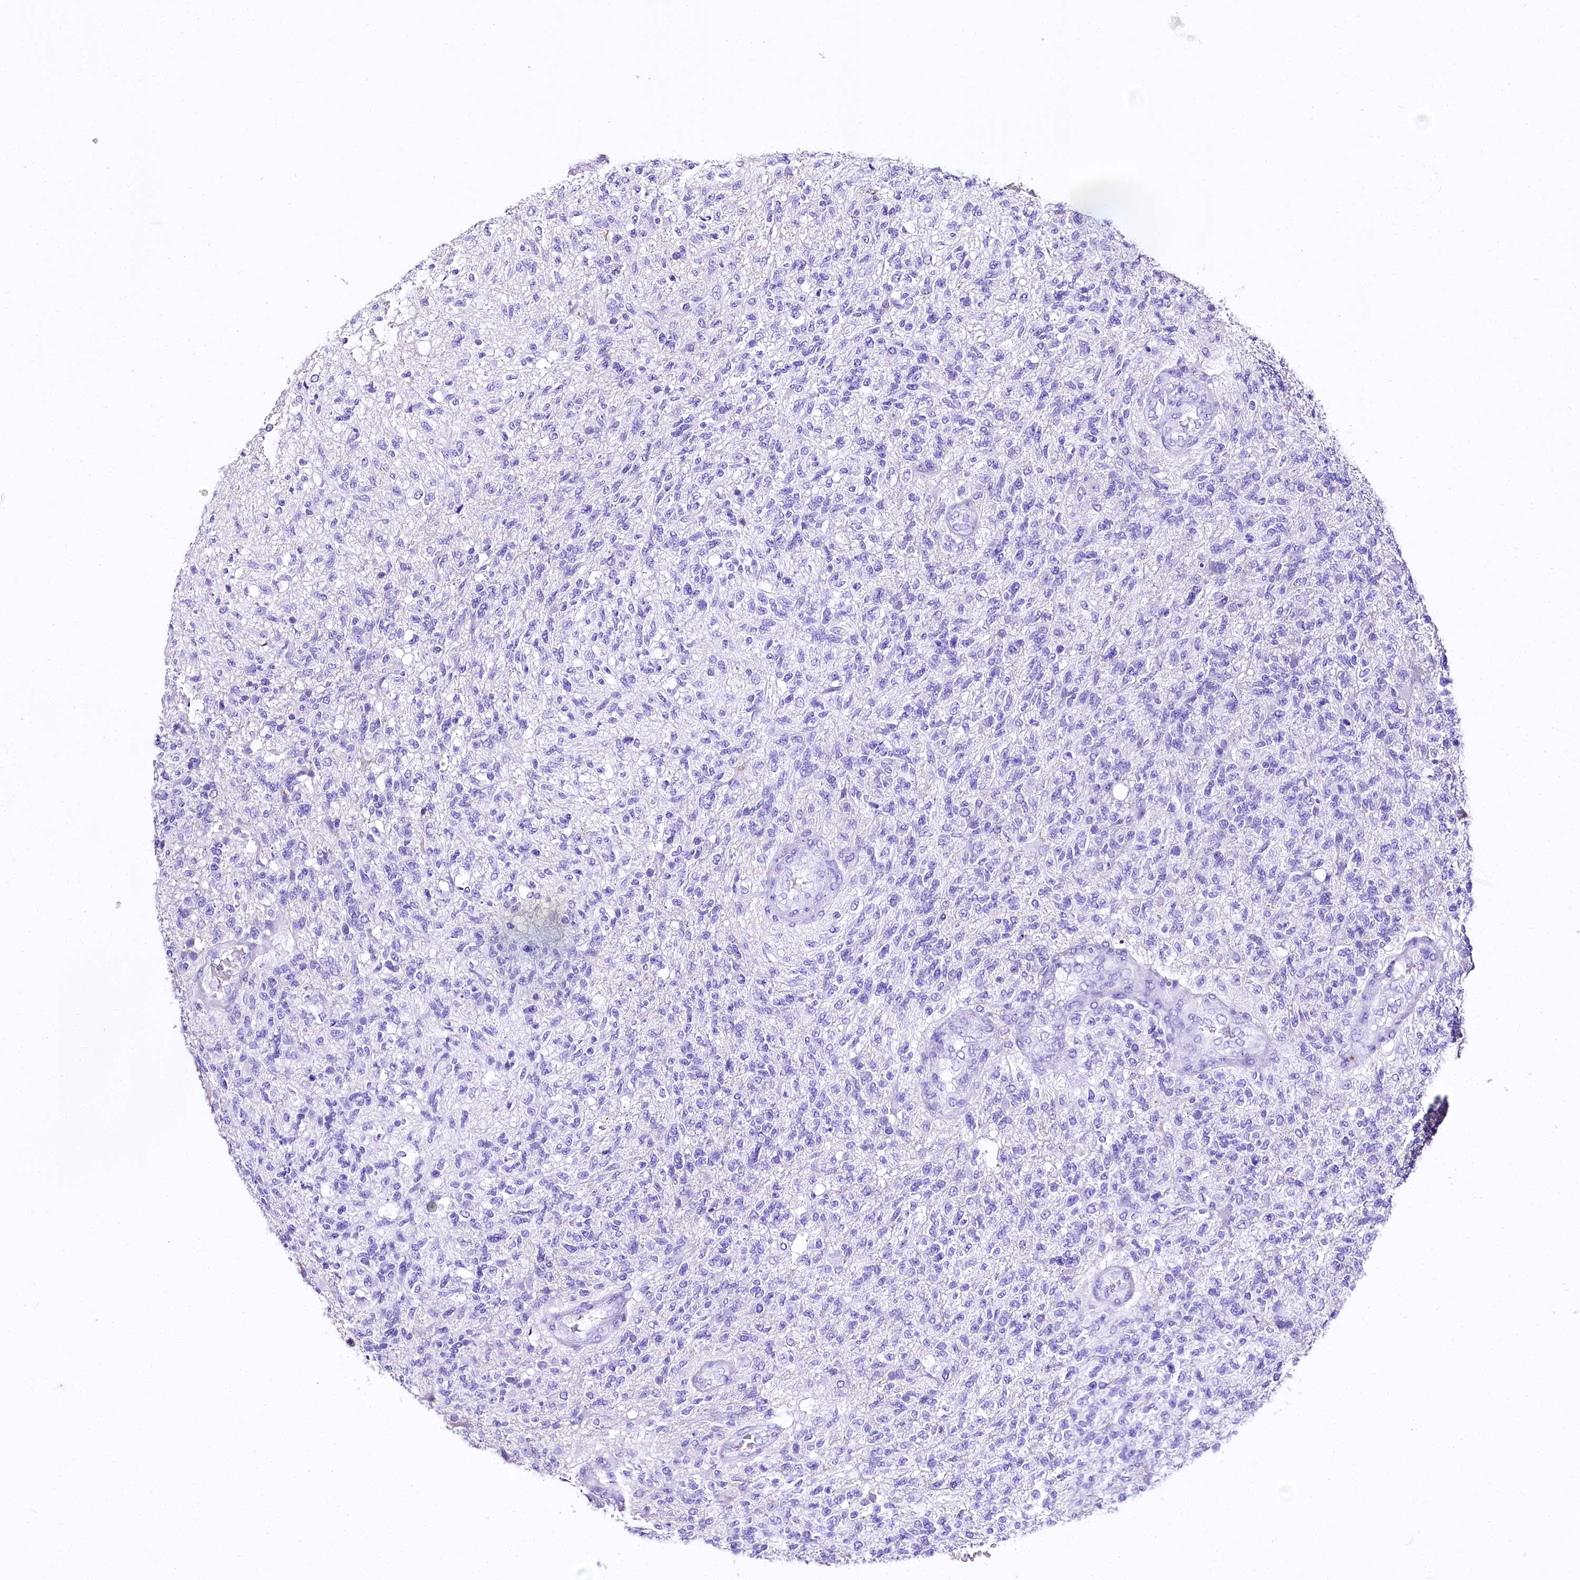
{"staining": {"intensity": "negative", "quantity": "none", "location": "none"}, "tissue": "glioma", "cell_type": "Tumor cells", "image_type": "cancer", "snomed": [{"axis": "morphology", "description": "Glioma, malignant, High grade"}, {"axis": "topography", "description": "Brain"}], "caption": "High magnification brightfield microscopy of malignant glioma (high-grade) stained with DAB (brown) and counterstained with hematoxylin (blue): tumor cells show no significant positivity.", "gene": "A2ML1", "patient": {"sex": "male", "age": 56}}